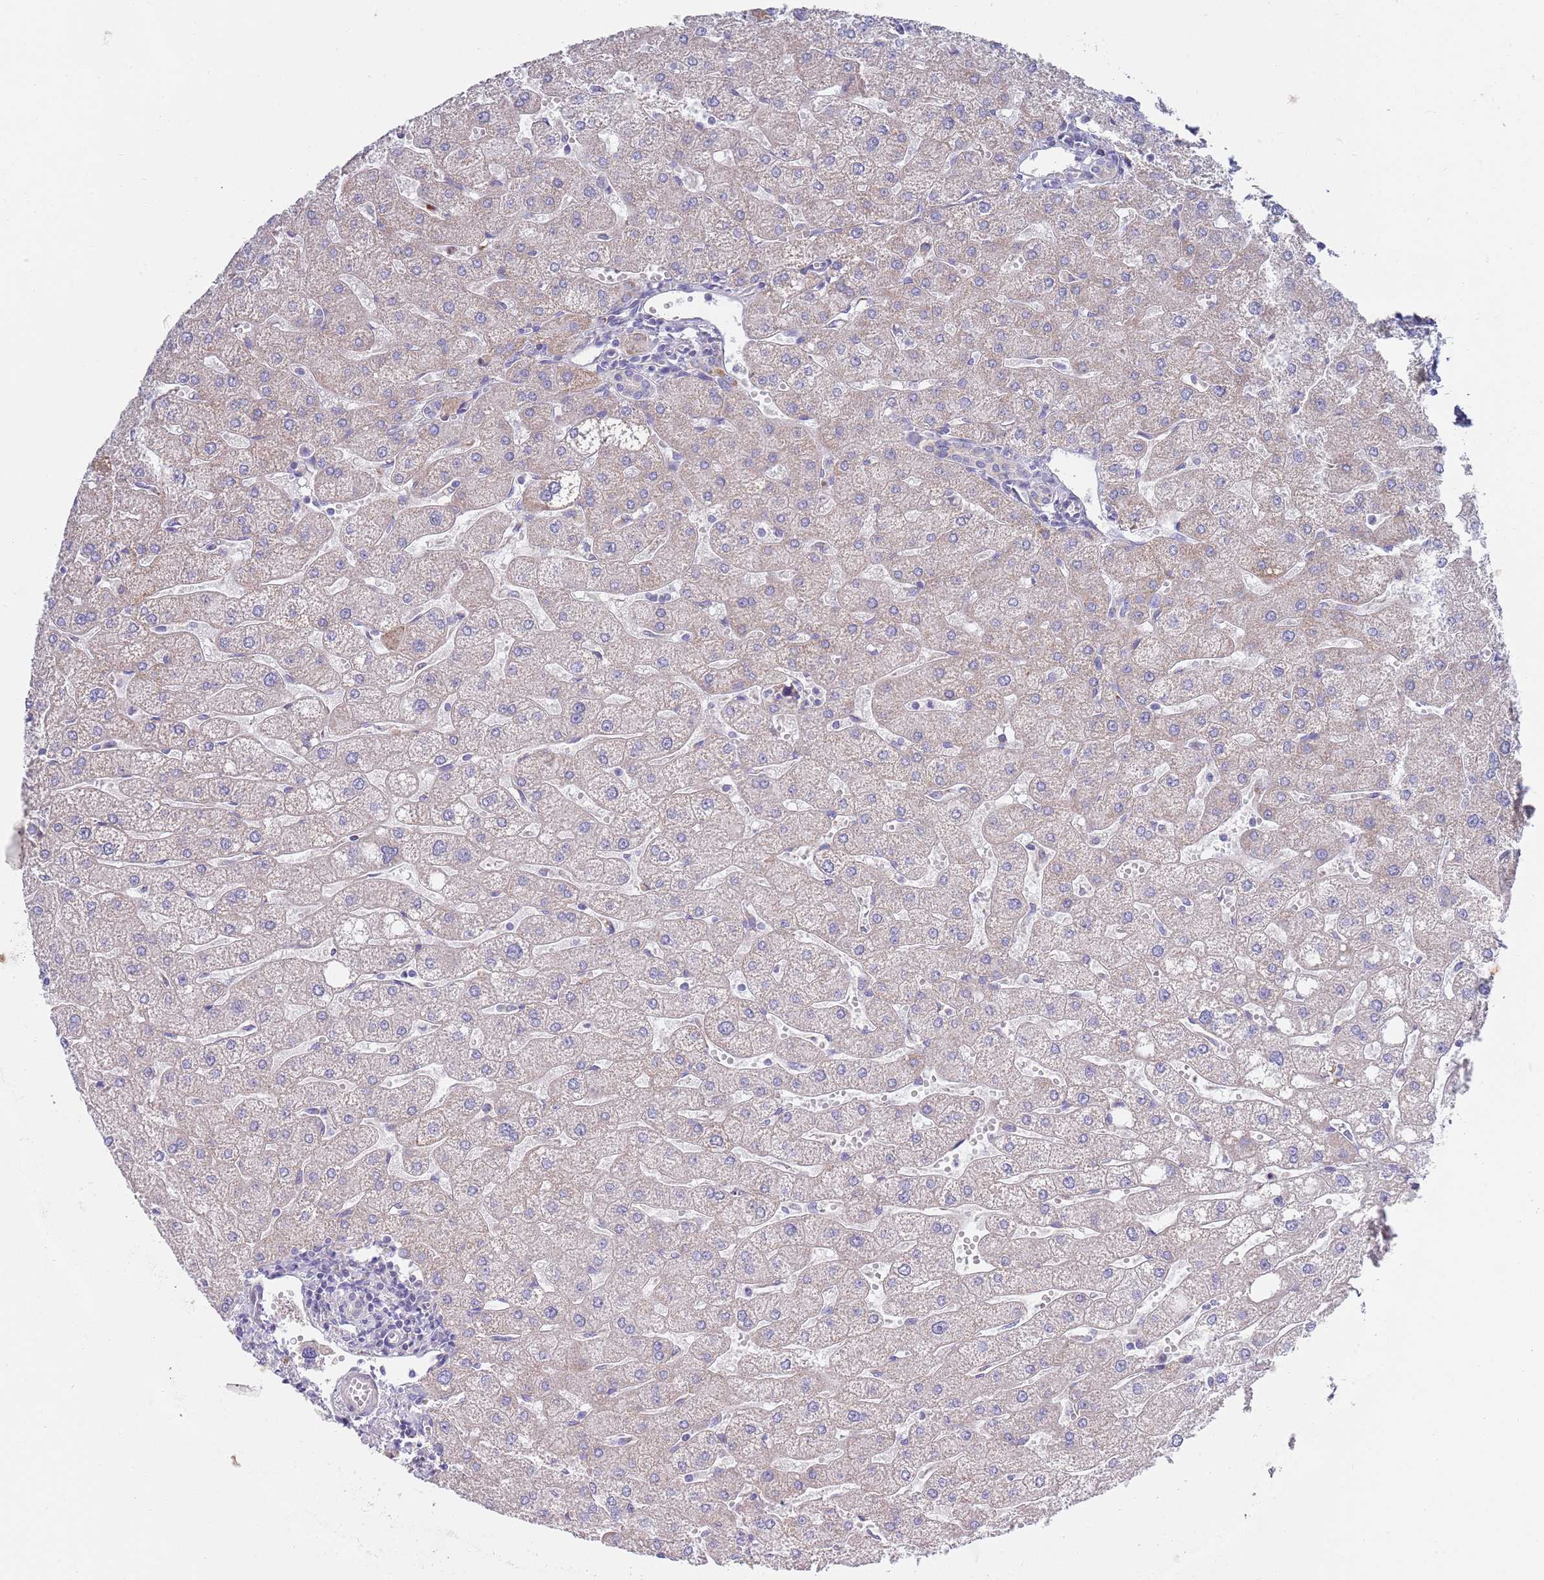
{"staining": {"intensity": "negative", "quantity": "none", "location": "none"}, "tissue": "liver", "cell_type": "Cholangiocytes", "image_type": "normal", "snomed": [{"axis": "morphology", "description": "Normal tissue, NOS"}, {"axis": "topography", "description": "Liver"}], "caption": "This is an IHC photomicrograph of benign liver. There is no staining in cholangiocytes.", "gene": "EMC8", "patient": {"sex": "male", "age": 67}}